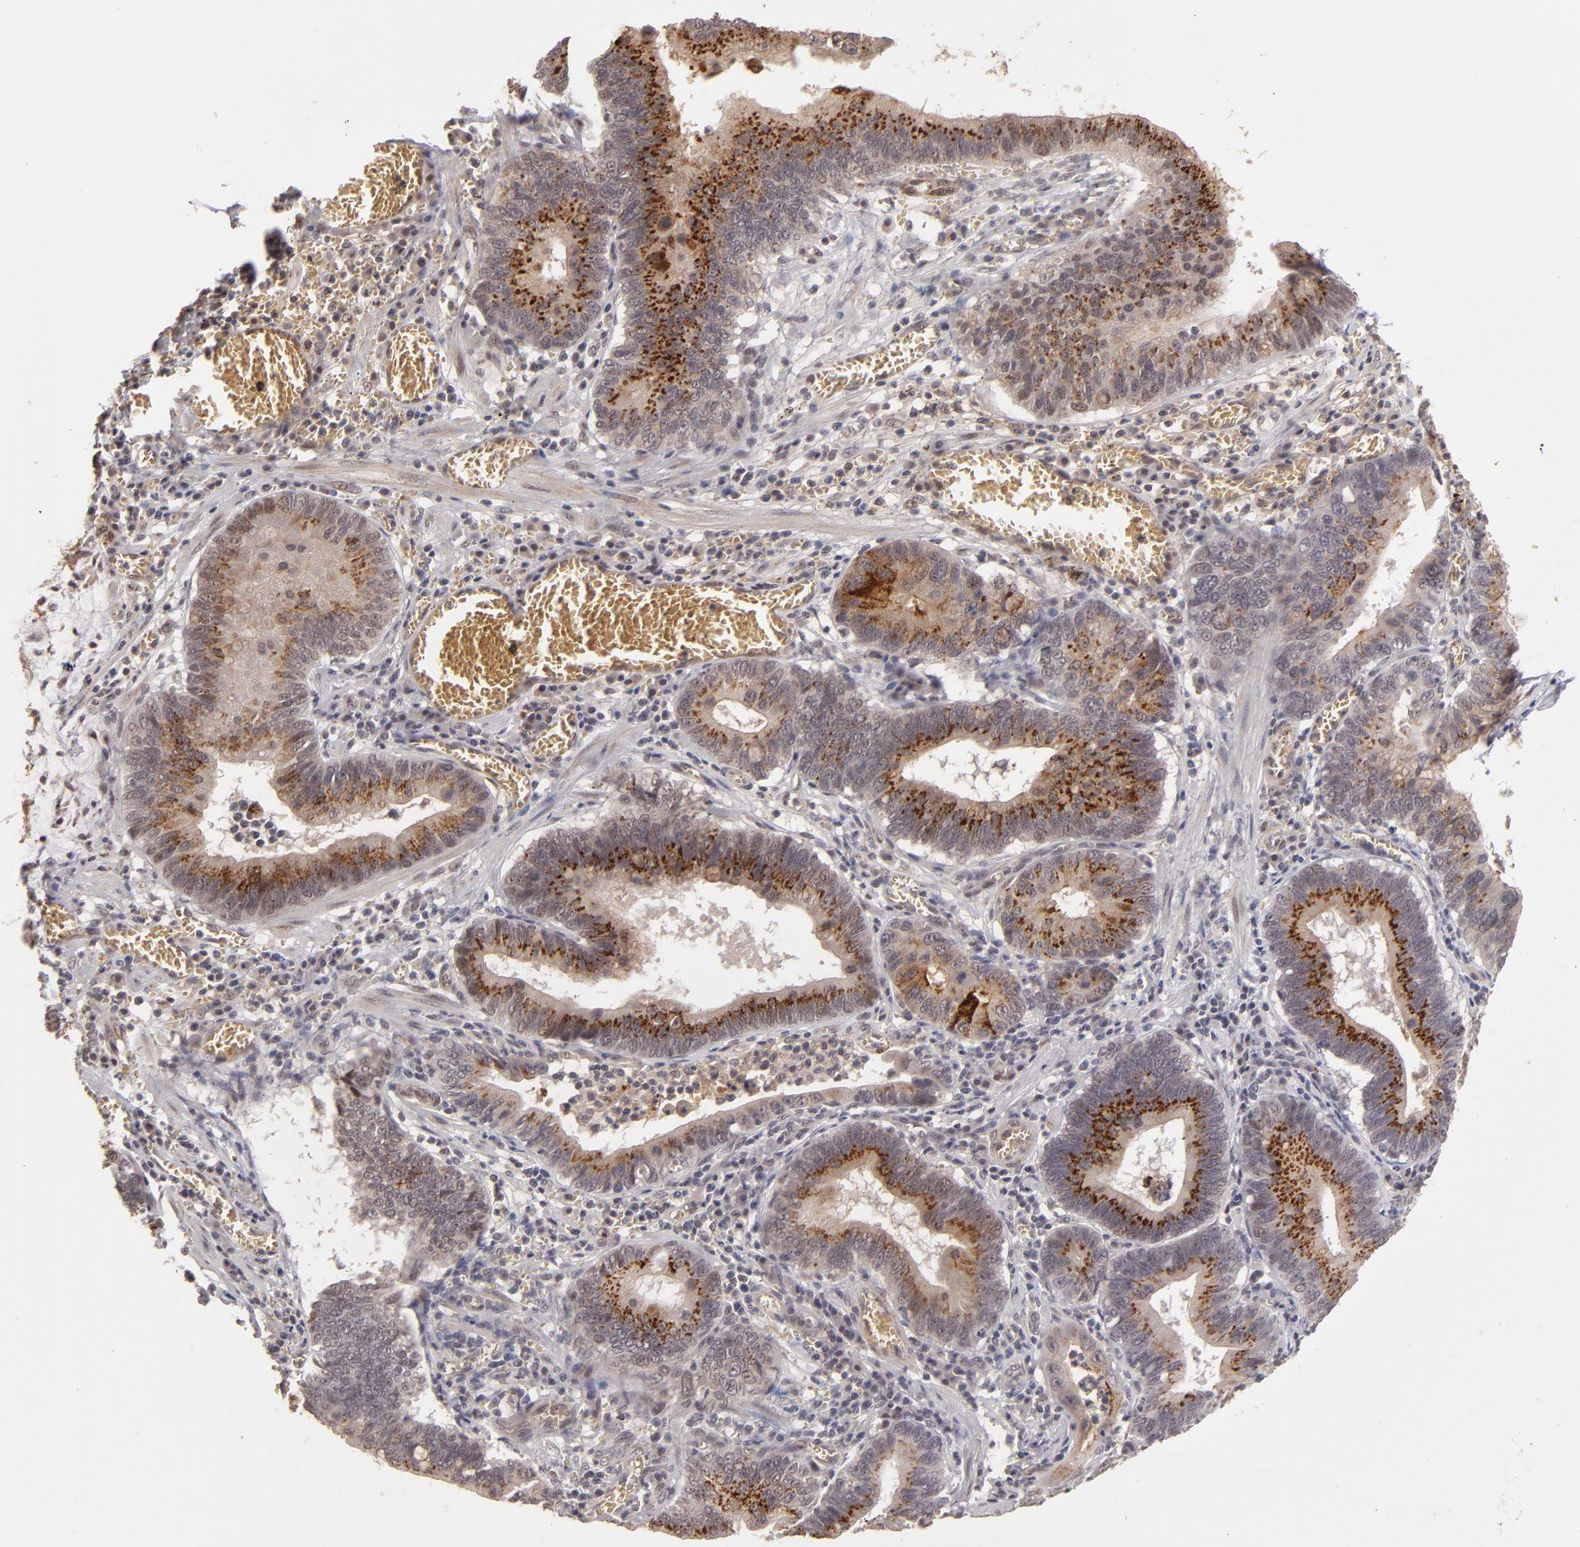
{"staining": {"intensity": "moderate", "quantity": "25%-75%", "location": "cytoplasmic/membranous"}, "tissue": "stomach cancer", "cell_type": "Tumor cells", "image_type": "cancer", "snomed": [{"axis": "morphology", "description": "Adenocarcinoma, NOS"}, {"axis": "topography", "description": "Stomach"}, {"axis": "topography", "description": "Gastric cardia"}], "caption": "Protein expression analysis of stomach cancer (adenocarcinoma) reveals moderate cytoplasmic/membranous positivity in approximately 25%-75% of tumor cells. (DAB = brown stain, brightfield microscopy at high magnification).", "gene": "DFFA", "patient": {"sex": "male", "age": 59}}